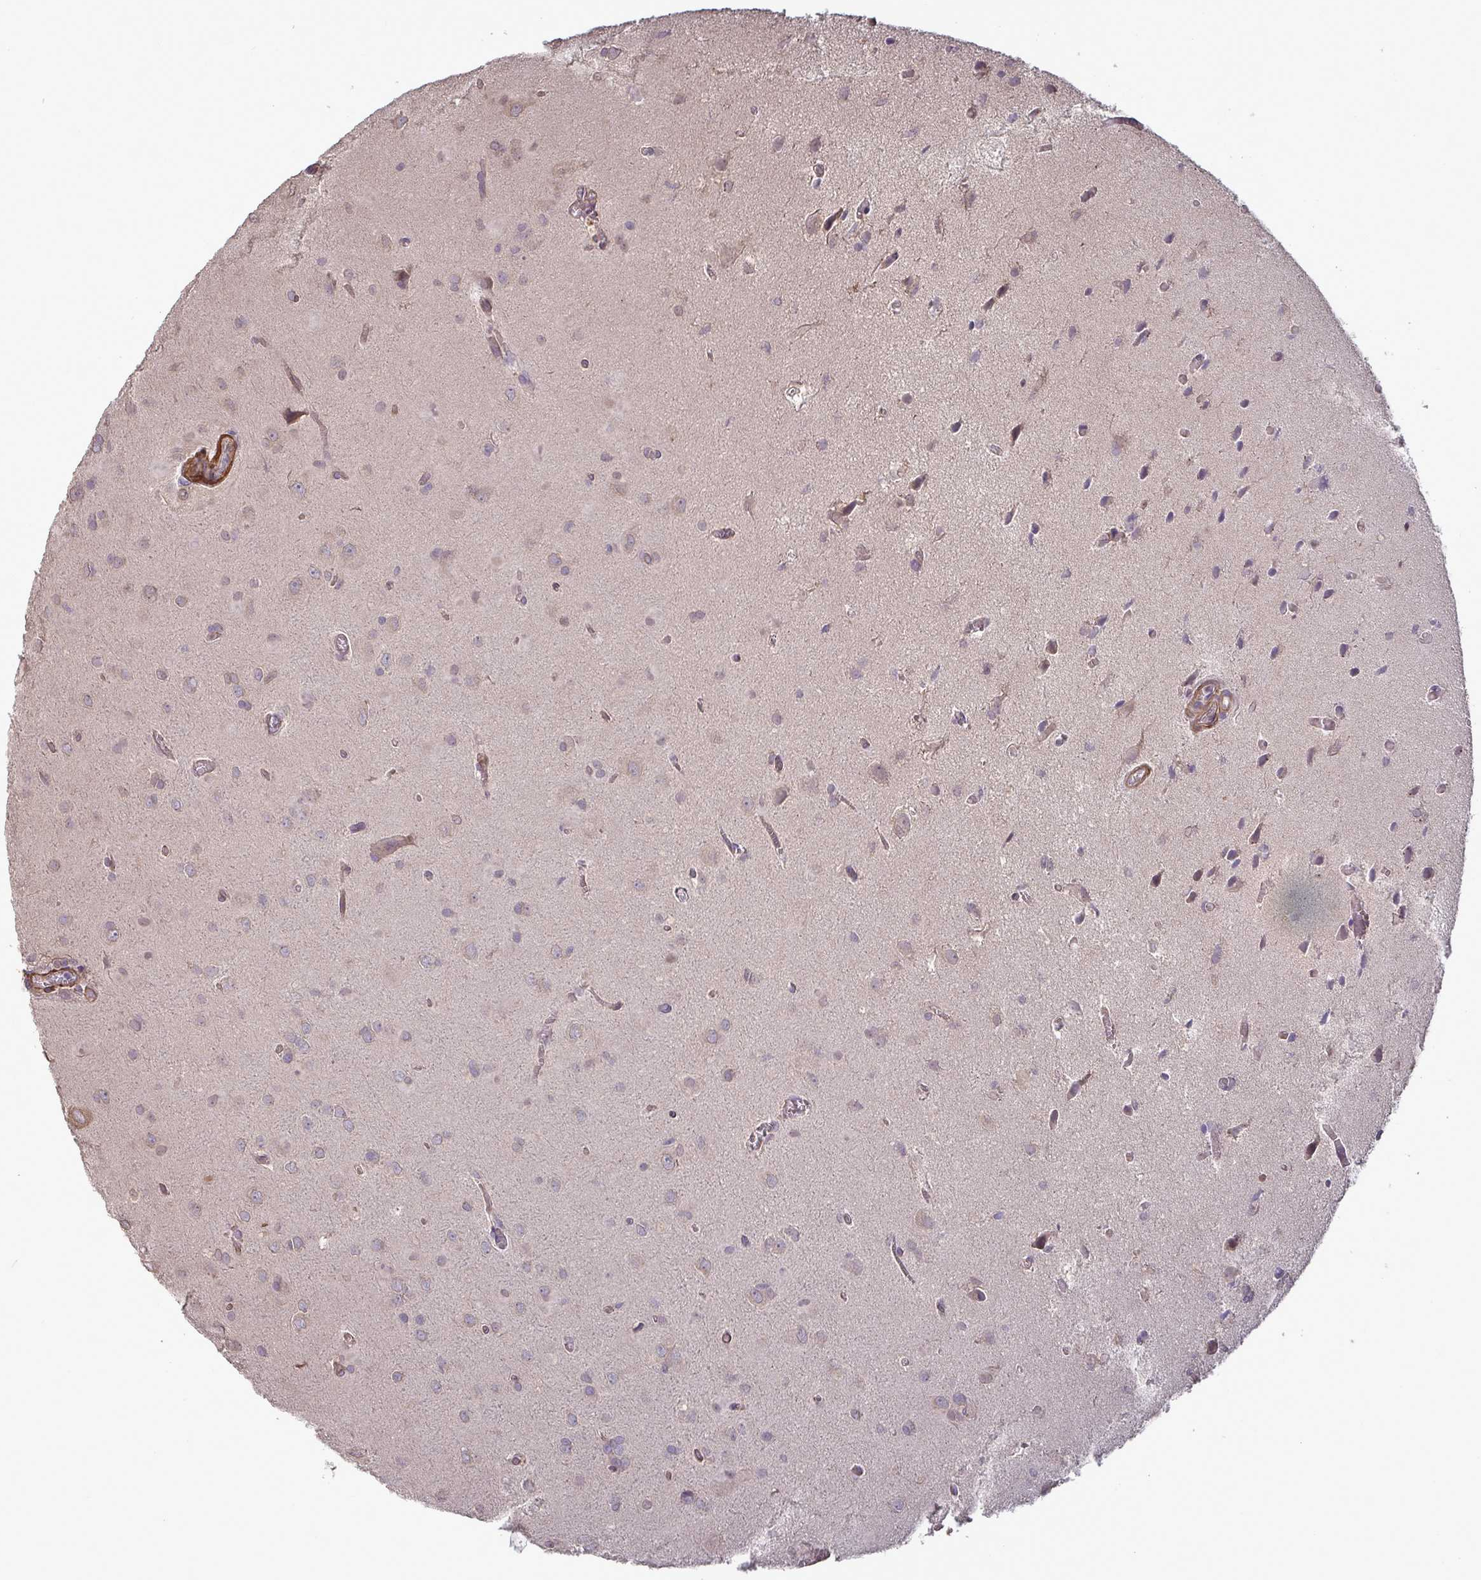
{"staining": {"intensity": "weak", "quantity": "<25%", "location": "cytoplasmic/membranous"}, "tissue": "glioma", "cell_type": "Tumor cells", "image_type": "cancer", "snomed": [{"axis": "morphology", "description": "Glioma, malignant, Low grade"}, {"axis": "topography", "description": "Brain"}], "caption": "This is a histopathology image of immunohistochemistry staining of glioma, which shows no staining in tumor cells.", "gene": "IPO5", "patient": {"sex": "male", "age": 58}}